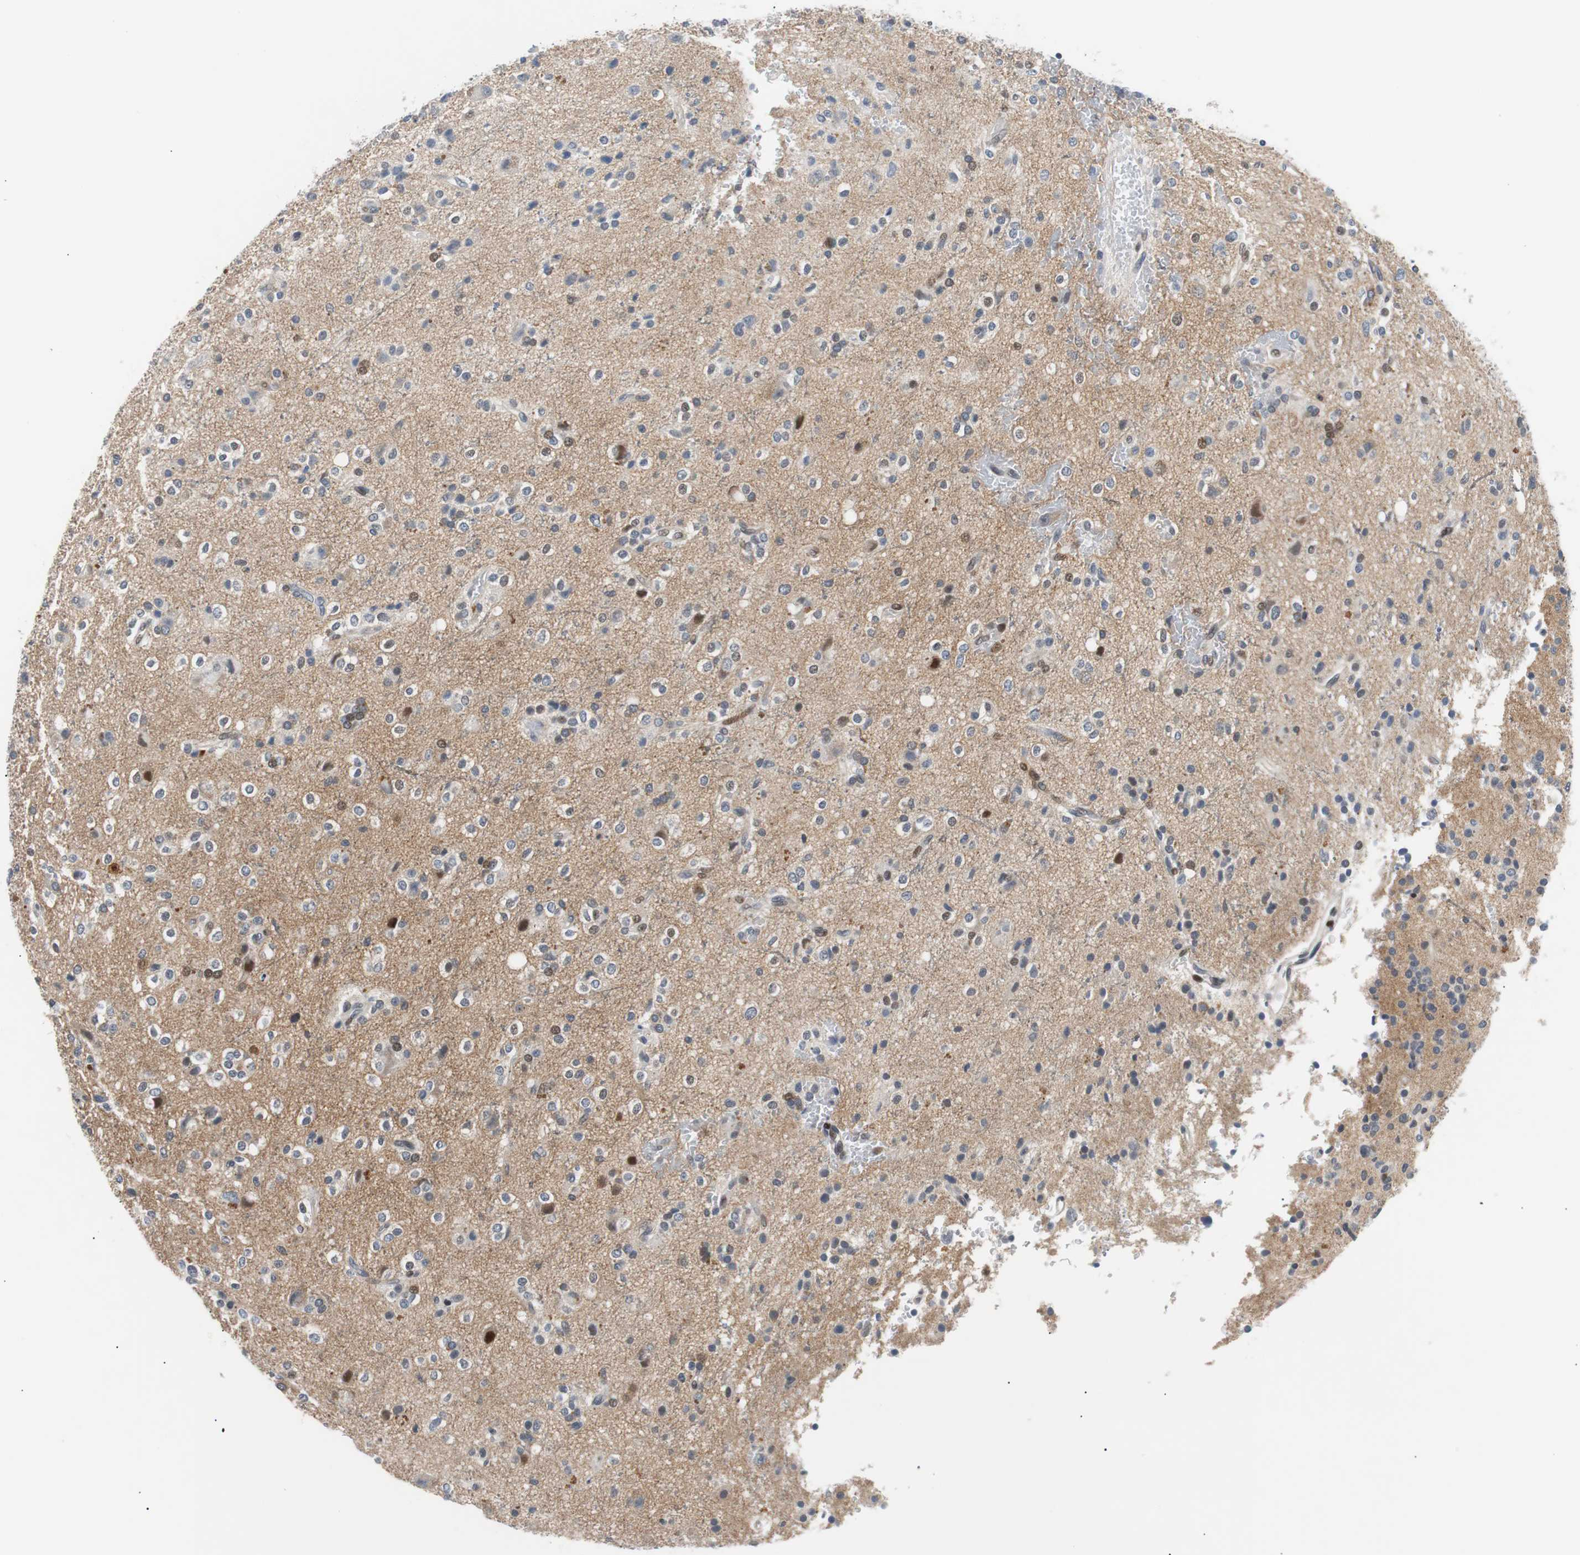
{"staining": {"intensity": "weak", "quantity": "<25%", "location": "nuclear"}, "tissue": "glioma", "cell_type": "Tumor cells", "image_type": "cancer", "snomed": [{"axis": "morphology", "description": "Glioma, malignant, High grade"}, {"axis": "topography", "description": "Brain"}], "caption": "High power microscopy photomicrograph of an immunohistochemistry micrograph of malignant glioma (high-grade), revealing no significant staining in tumor cells. The staining is performed using DAB (3,3'-diaminobenzidine) brown chromogen with nuclei counter-stained in using hematoxylin.", "gene": "MAP2K4", "patient": {"sex": "male", "age": 47}}